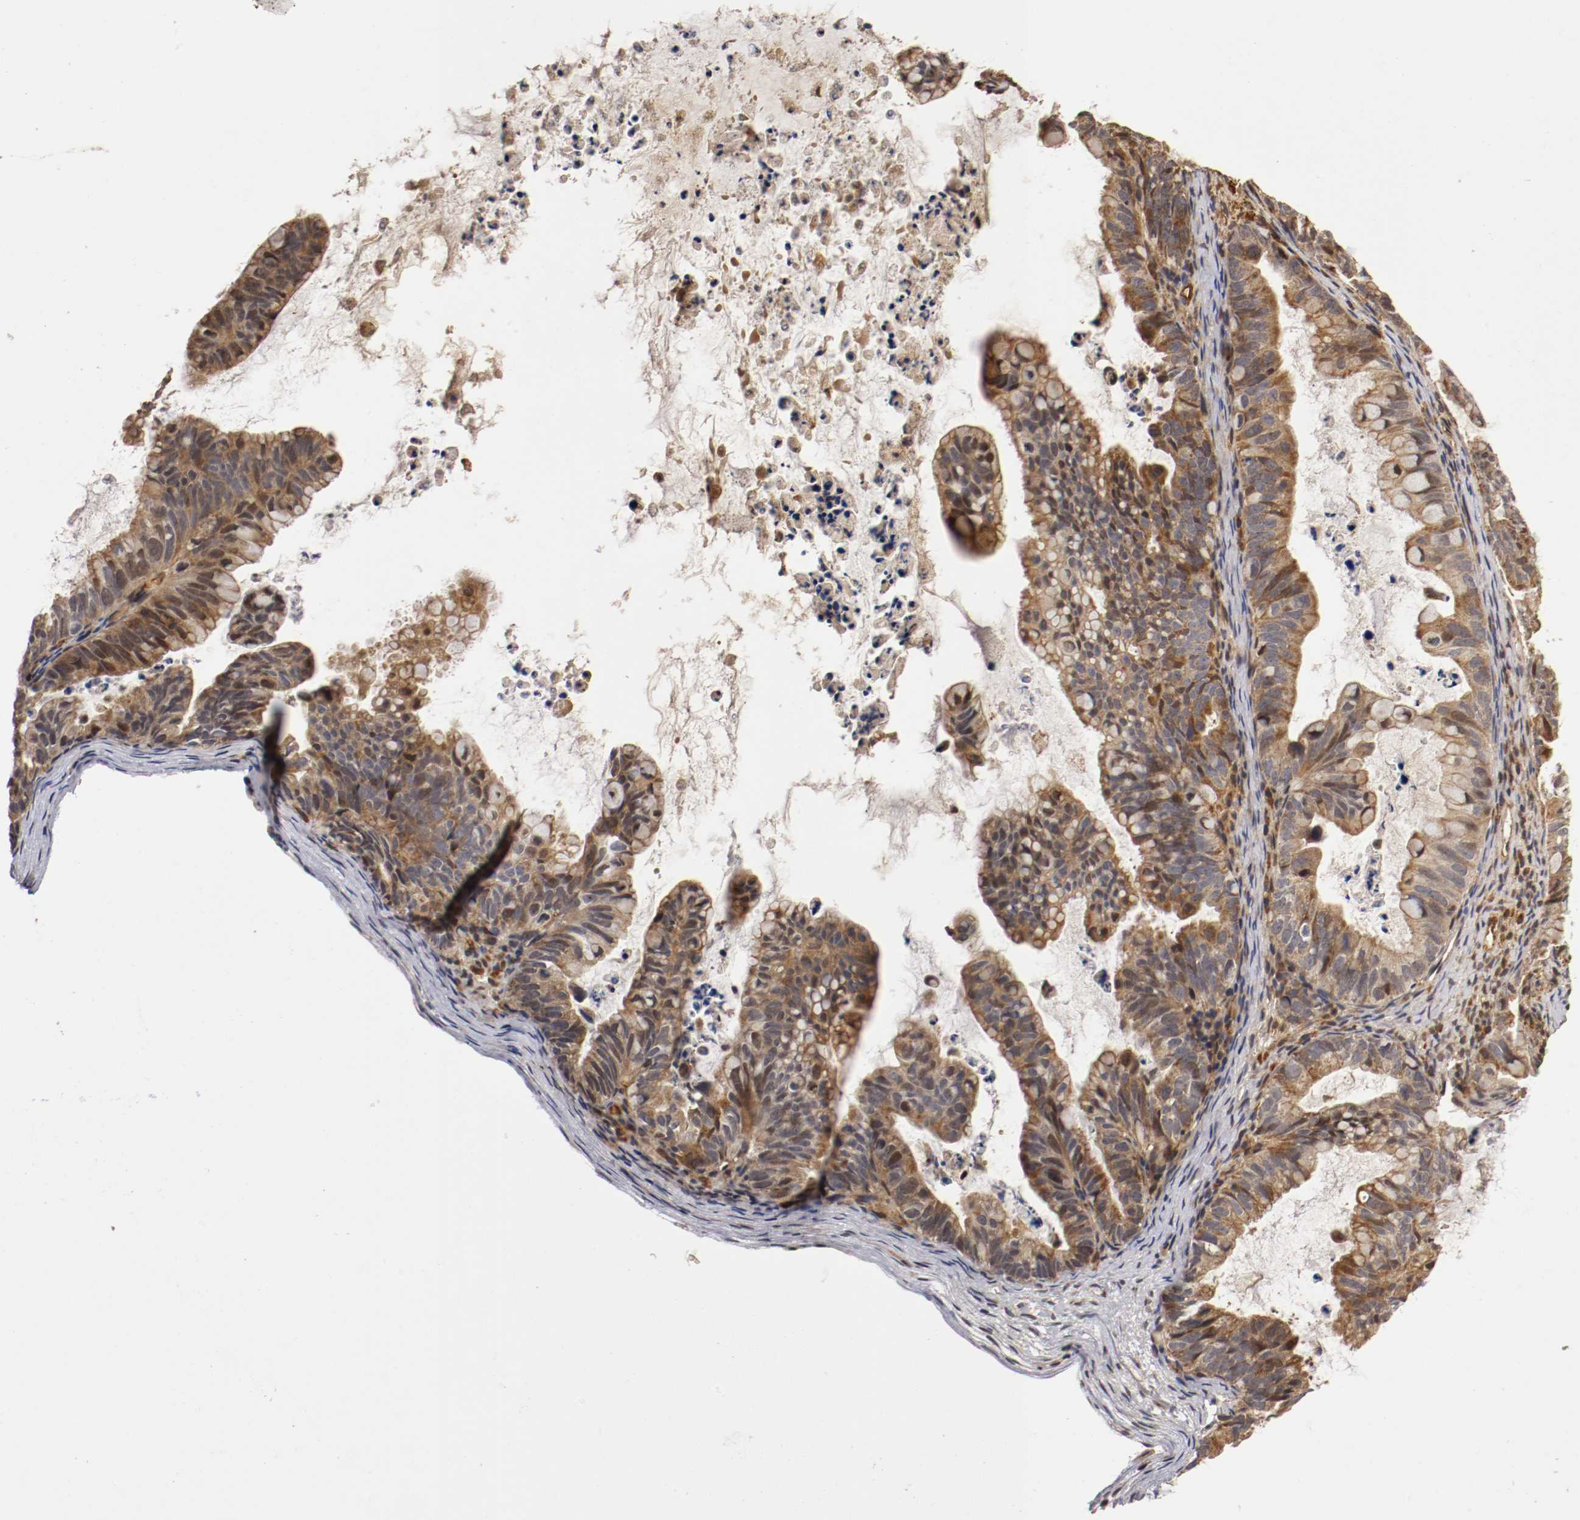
{"staining": {"intensity": "moderate", "quantity": ">75%", "location": "cytoplasmic/membranous,nuclear"}, "tissue": "ovarian cancer", "cell_type": "Tumor cells", "image_type": "cancer", "snomed": [{"axis": "morphology", "description": "Cystadenocarcinoma, mucinous, NOS"}, {"axis": "topography", "description": "Ovary"}], "caption": "Moderate cytoplasmic/membranous and nuclear expression for a protein is present in about >75% of tumor cells of mucinous cystadenocarcinoma (ovarian) using IHC.", "gene": "TNFRSF1B", "patient": {"sex": "female", "age": 36}}